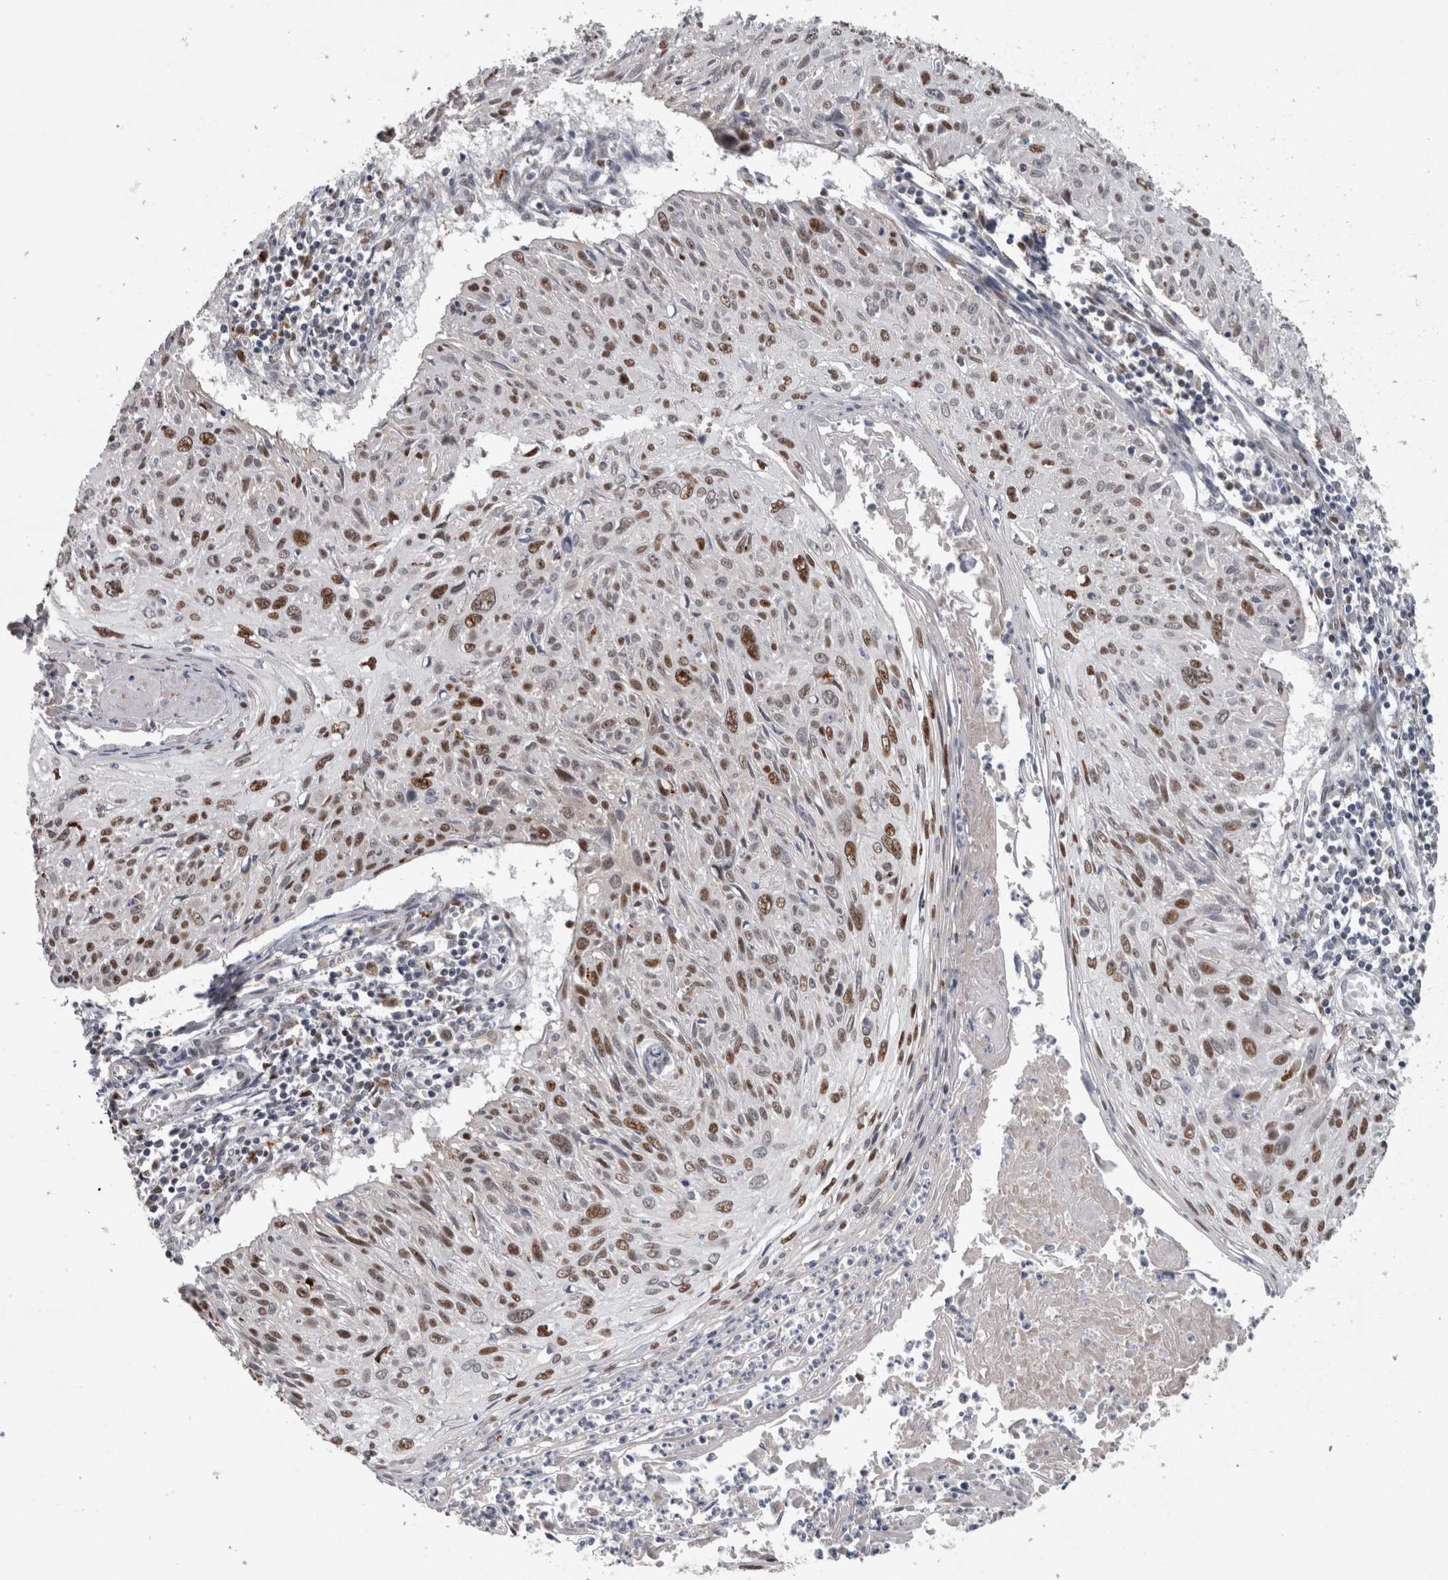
{"staining": {"intensity": "moderate", "quantity": "25%-75%", "location": "nuclear"}, "tissue": "cervical cancer", "cell_type": "Tumor cells", "image_type": "cancer", "snomed": [{"axis": "morphology", "description": "Squamous cell carcinoma, NOS"}, {"axis": "topography", "description": "Cervix"}], "caption": "Immunohistochemistry (IHC) of cervical squamous cell carcinoma demonstrates medium levels of moderate nuclear positivity in approximately 25%-75% of tumor cells. (DAB = brown stain, brightfield microscopy at high magnification).", "gene": "POLD2", "patient": {"sex": "female", "age": 51}}